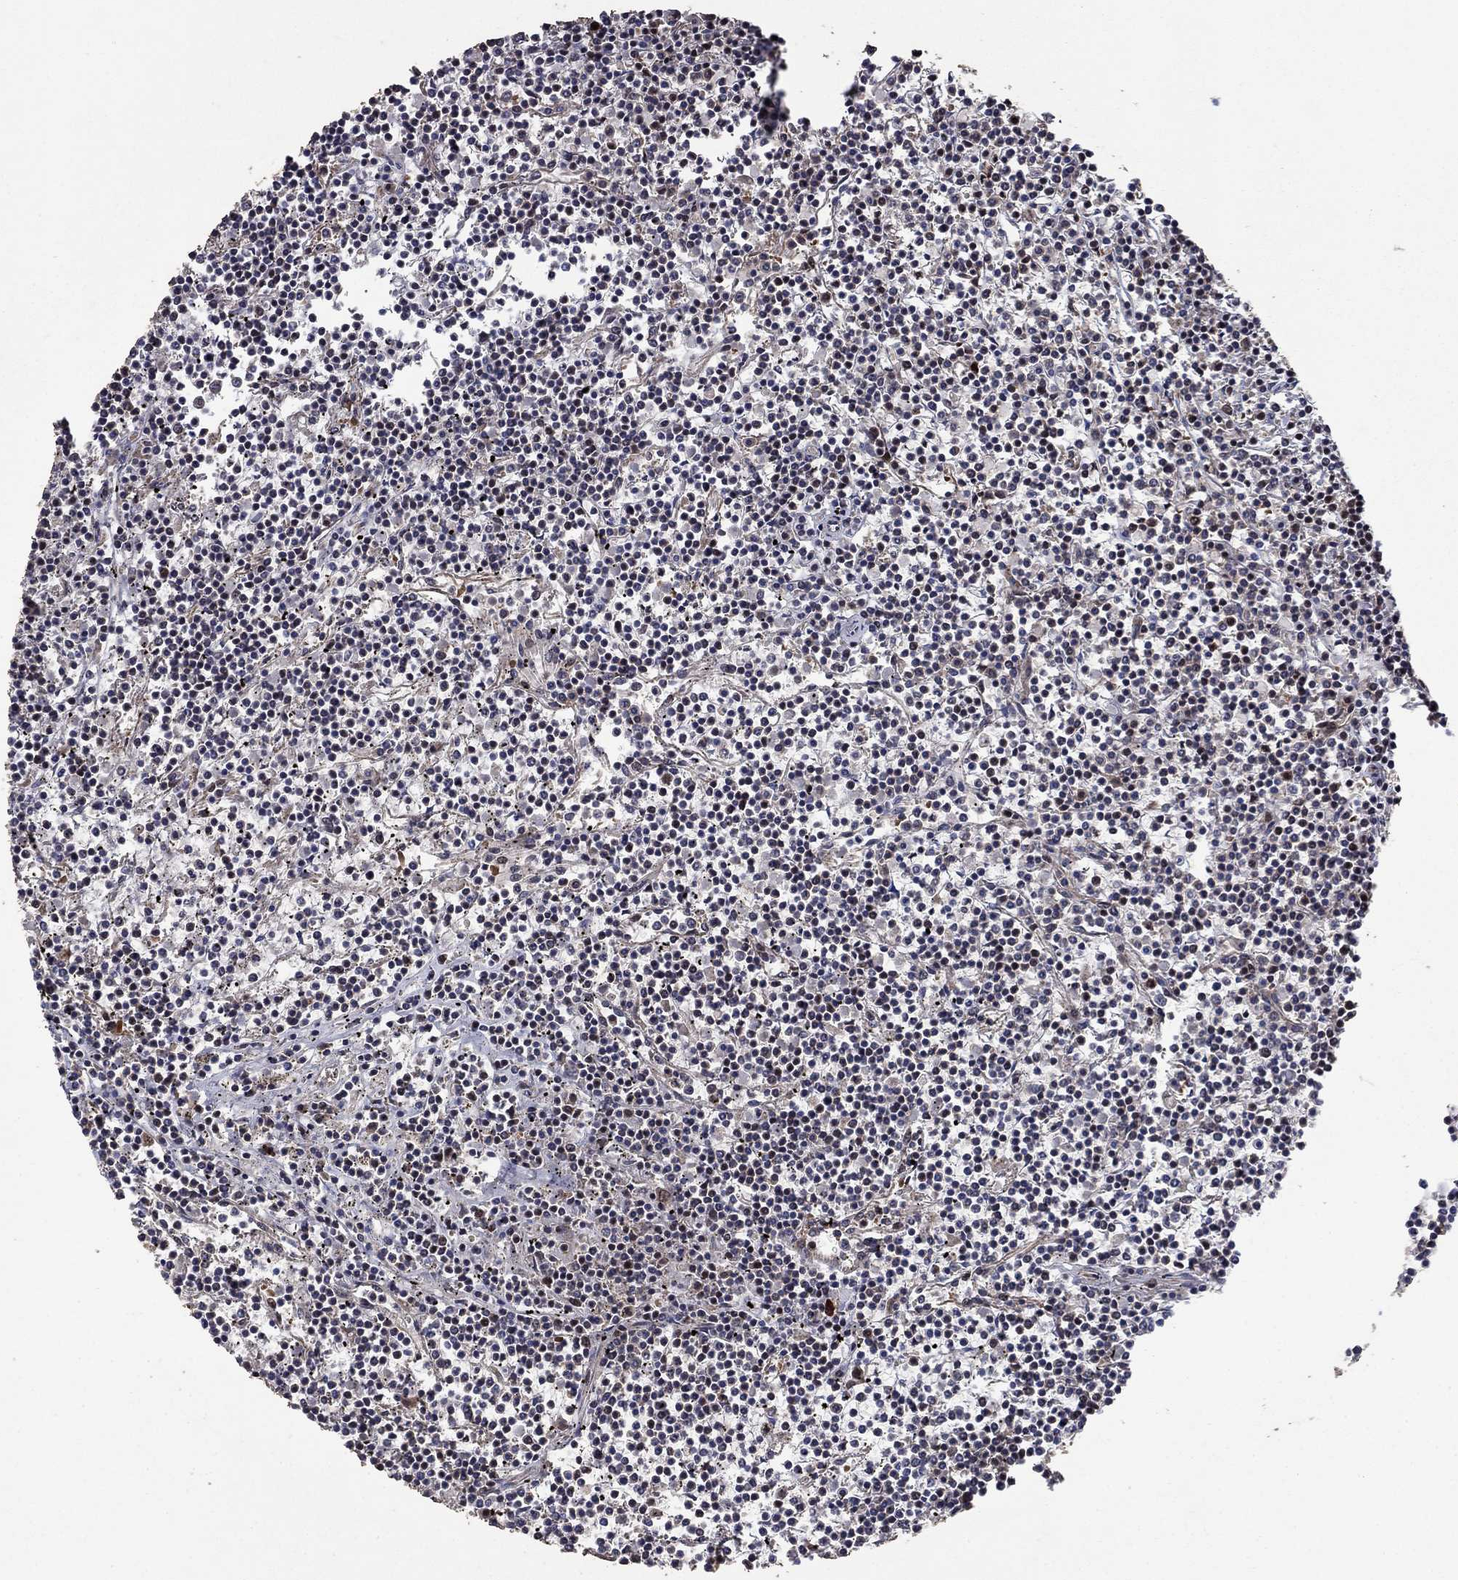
{"staining": {"intensity": "negative", "quantity": "none", "location": "none"}, "tissue": "lymphoma", "cell_type": "Tumor cells", "image_type": "cancer", "snomed": [{"axis": "morphology", "description": "Malignant lymphoma, non-Hodgkin's type, Low grade"}, {"axis": "topography", "description": "Spleen"}], "caption": "DAB immunohistochemical staining of lymphoma displays no significant positivity in tumor cells.", "gene": "PRICKLE4", "patient": {"sex": "female", "age": 19}}